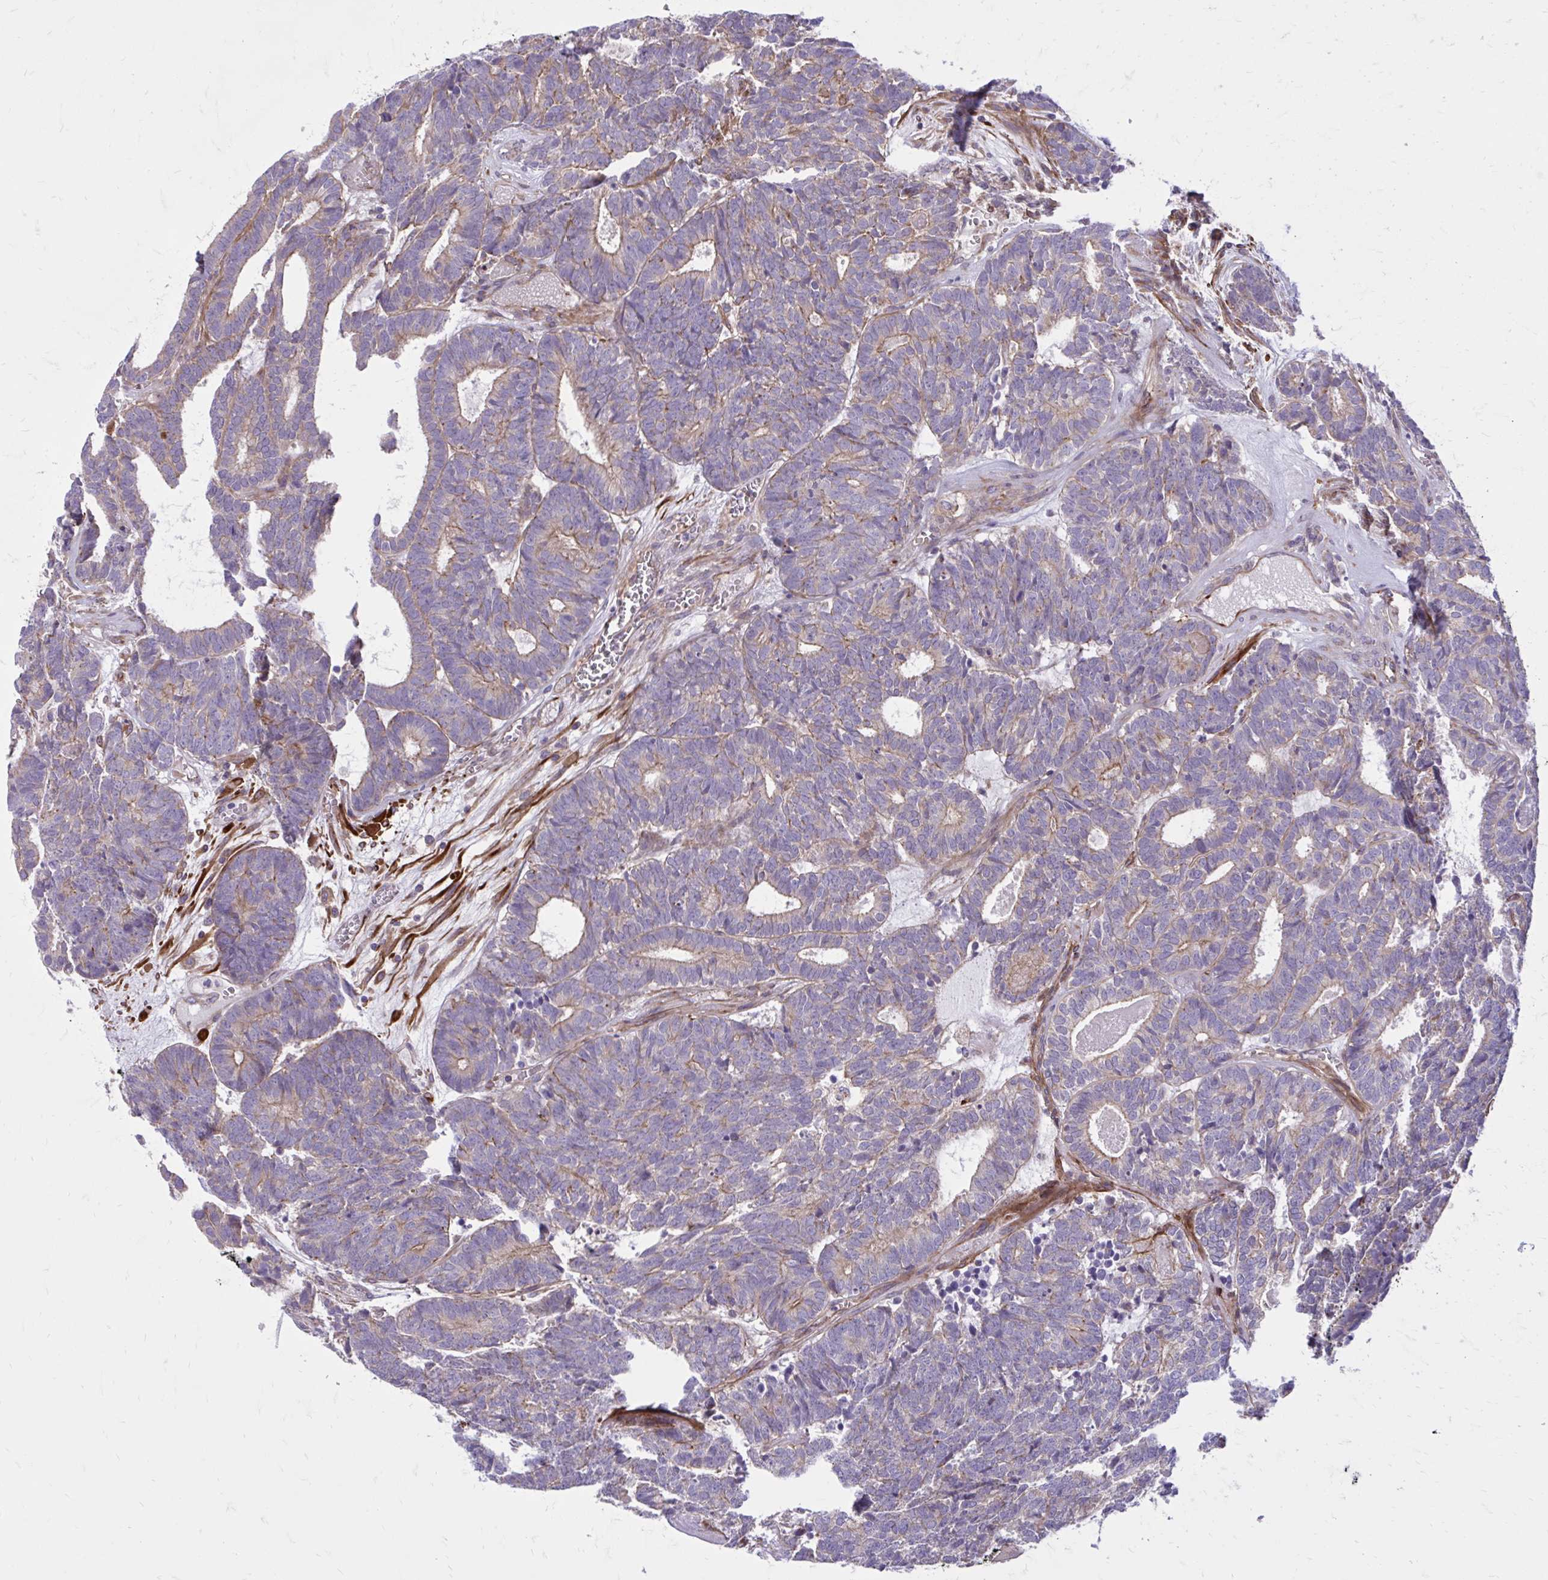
{"staining": {"intensity": "weak", "quantity": "25%-75%", "location": "cytoplasmic/membranous"}, "tissue": "head and neck cancer", "cell_type": "Tumor cells", "image_type": "cancer", "snomed": [{"axis": "morphology", "description": "Adenocarcinoma, NOS"}, {"axis": "topography", "description": "Head-Neck"}], "caption": "Immunohistochemistry (IHC) (DAB (3,3'-diaminobenzidine)) staining of head and neck adenocarcinoma reveals weak cytoplasmic/membranous protein positivity in approximately 25%-75% of tumor cells.", "gene": "FAP", "patient": {"sex": "female", "age": 81}}